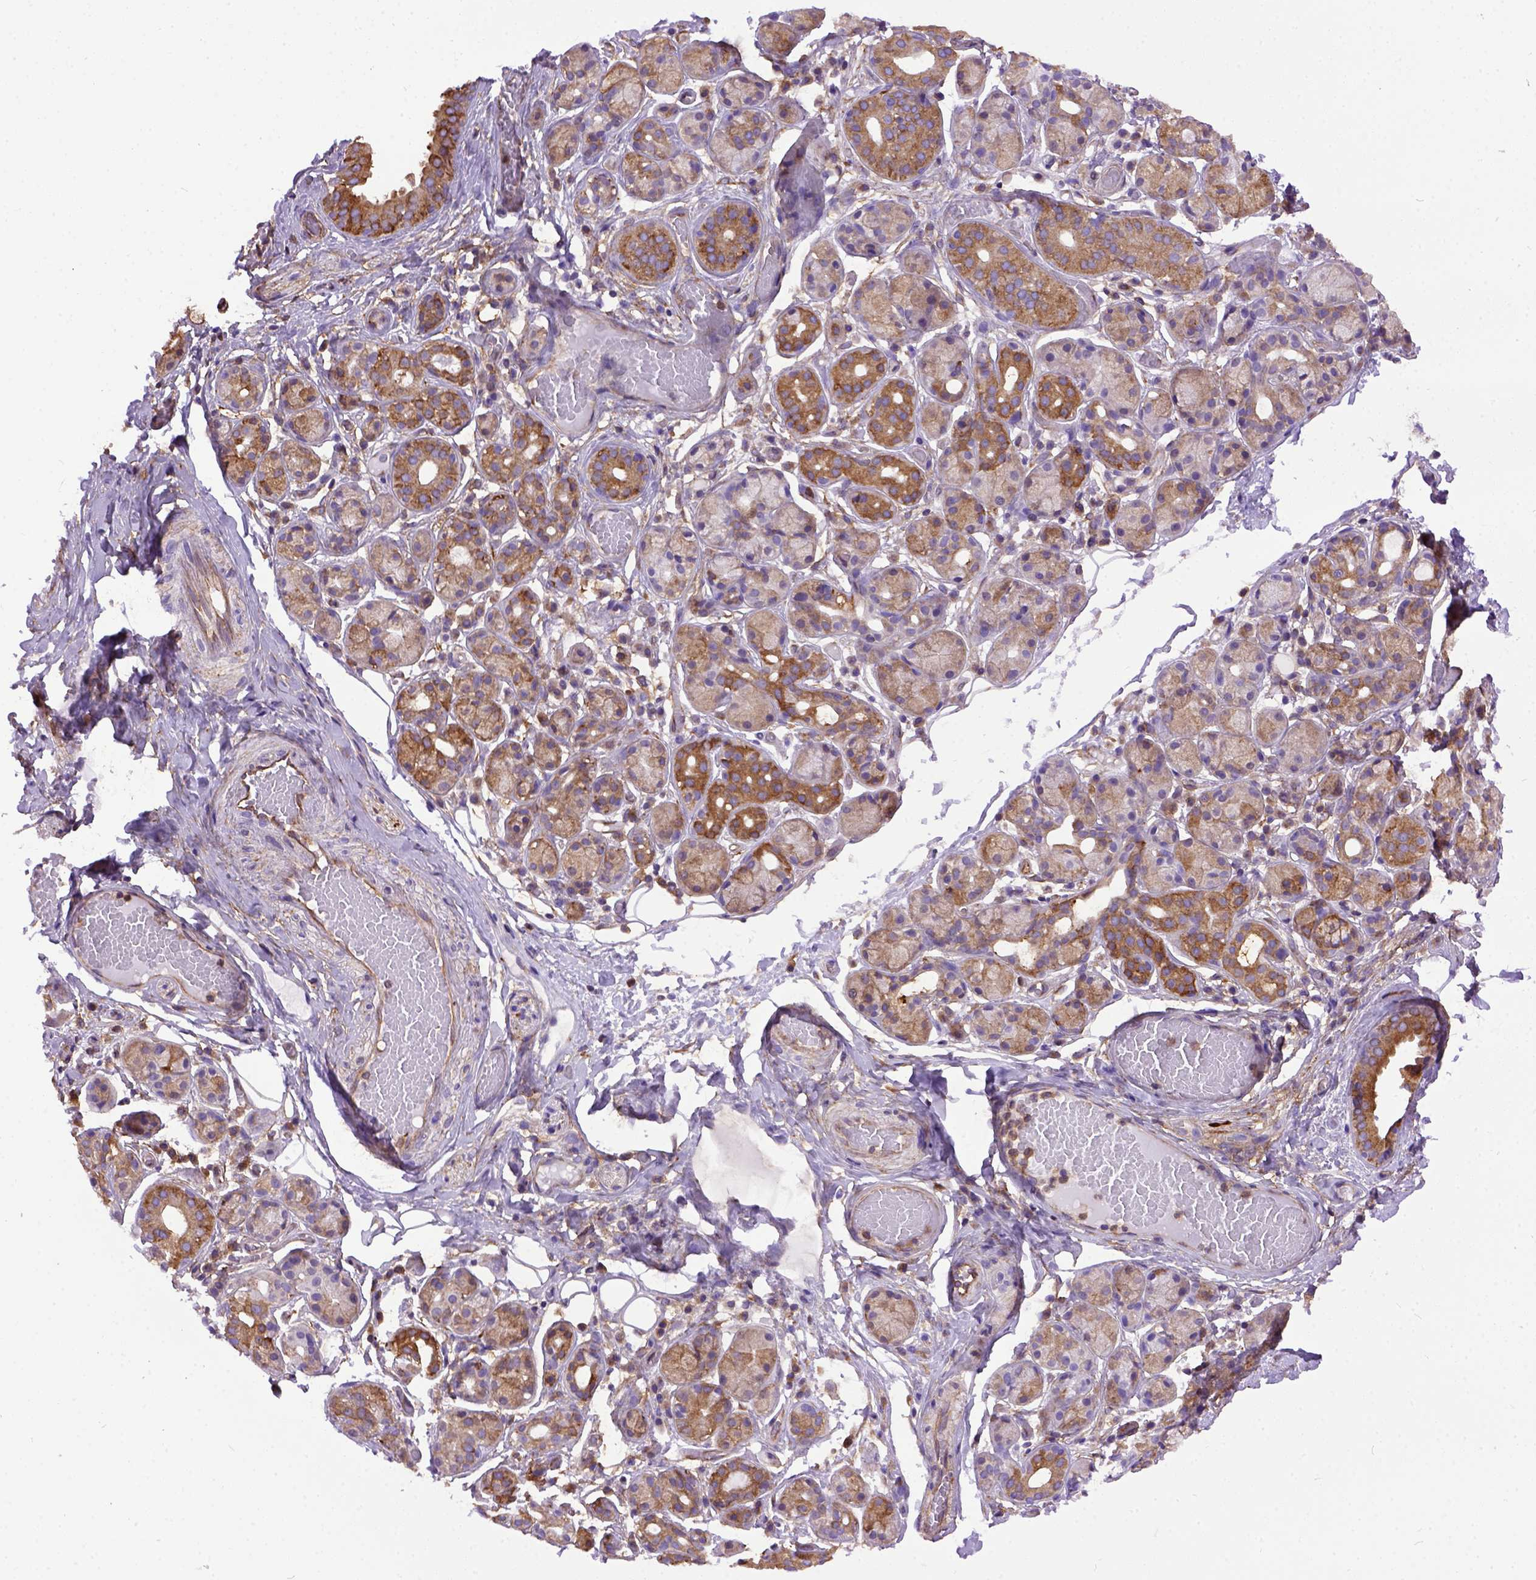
{"staining": {"intensity": "moderate", "quantity": "25%-75%", "location": "cytoplasmic/membranous"}, "tissue": "salivary gland", "cell_type": "Glandular cells", "image_type": "normal", "snomed": [{"axis": "morphology", "description": "Normal tissue, NOS"}, {"axis": "topography", "description": "Salivary gland"}, {"axis": "topography", "description": "Peripheral nerve tissue"}], "caption": "Immunohistochemistry (DAB) staining of benign human salivary gland exhibits moderate cytoplasmic/membranous protein staining in approximately 25%-75% of glandular cells. (DAB (3,3'-diaminobenzidine) IHC, brown staining for protein, blue staining for nuclei).", "gene": "MVP", "patient": {"sex": "male", "age": 71}}